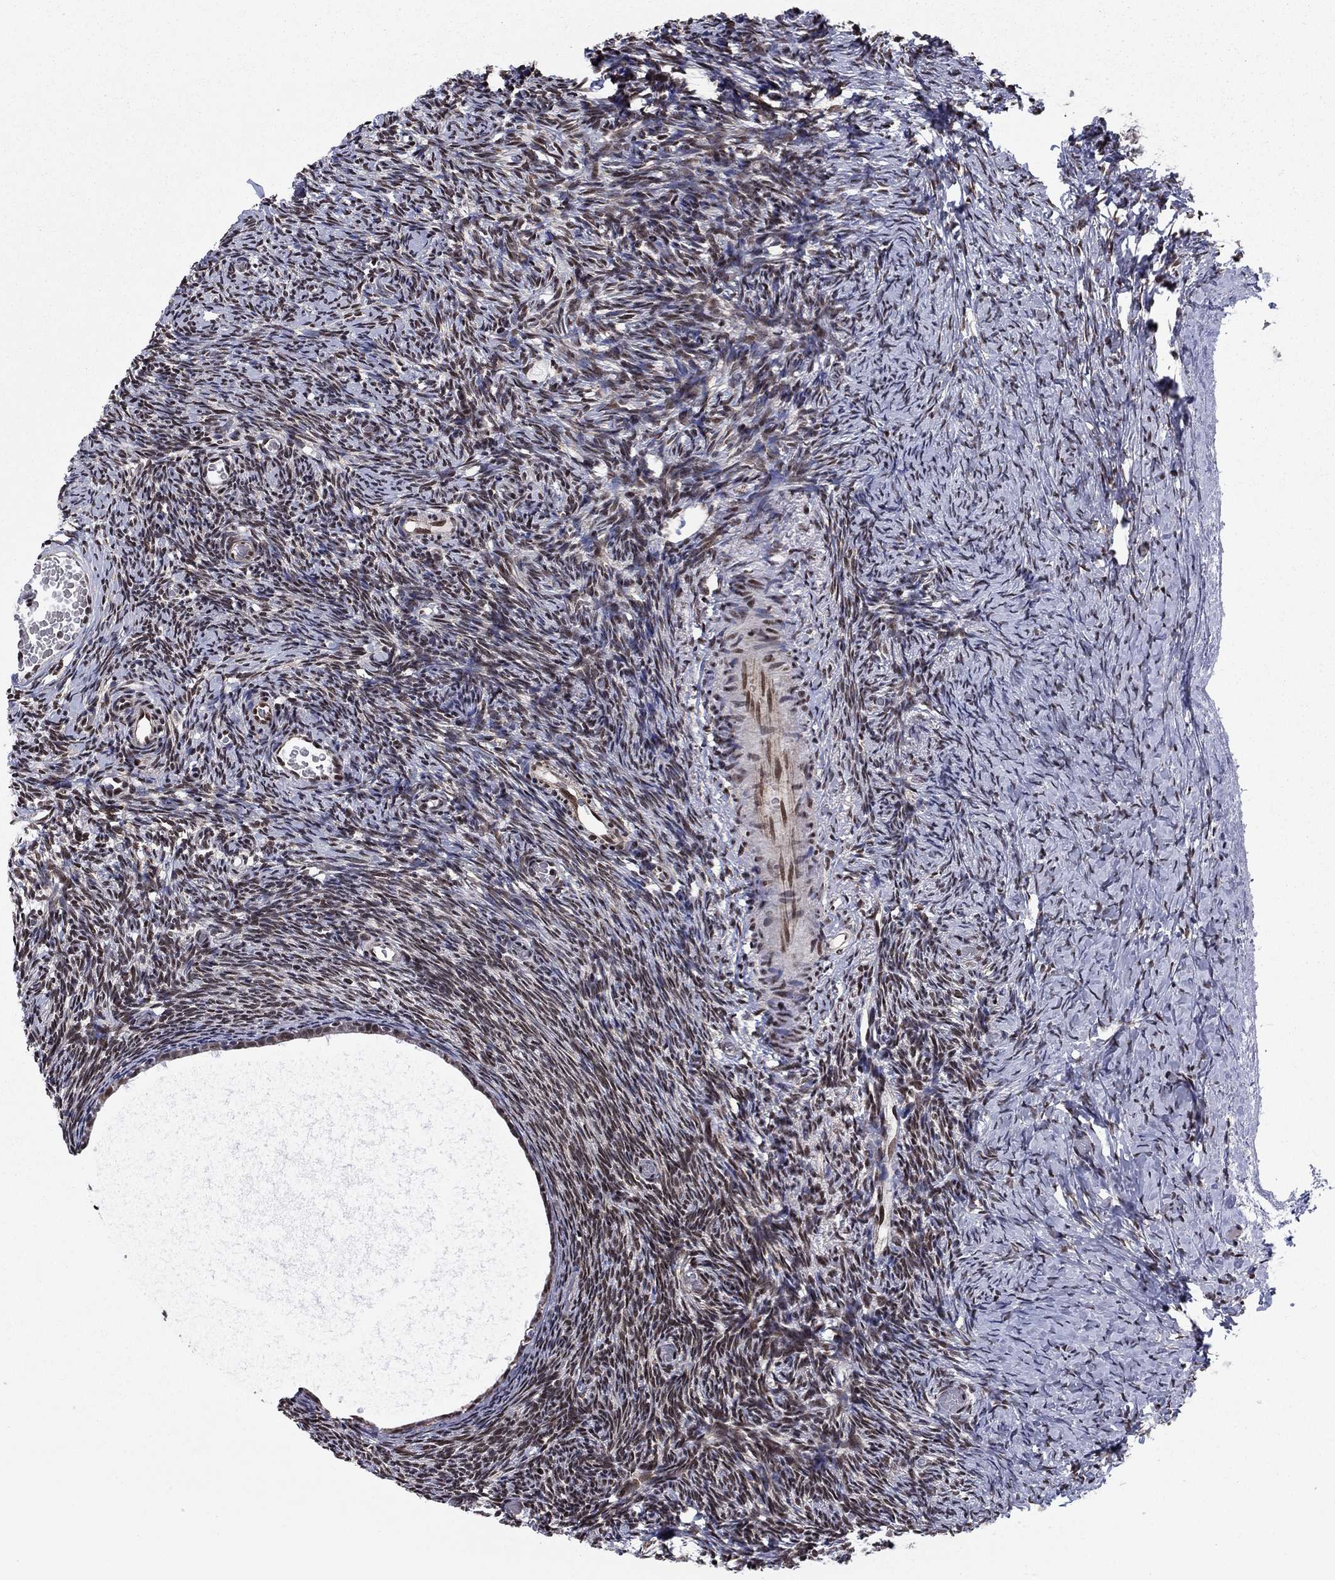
{"staining": {"intensity": "strong", "quantity": "<25%", "location": "cytoplasmic/membranous"}, "tissue": "ovary", "cell_type": "Follicle cells", "image_type": "normal", "snomed": [{"axis": "morphology", "description": "Normal tissue, NOS"}, {"axis": "topography", "description": "Ovary"}], "caption": "DAB immunohistochemical staining of normal human ovary reveals strong cytoplasmic/membranous protein positivity in about <25% of follicle cells. (DAB (3,3'-diaminobenzidine) IHC with brightfield microscopy, high magnification).", "gene": "N4BP2", "patient": {"sex": "female", "age": 39}}